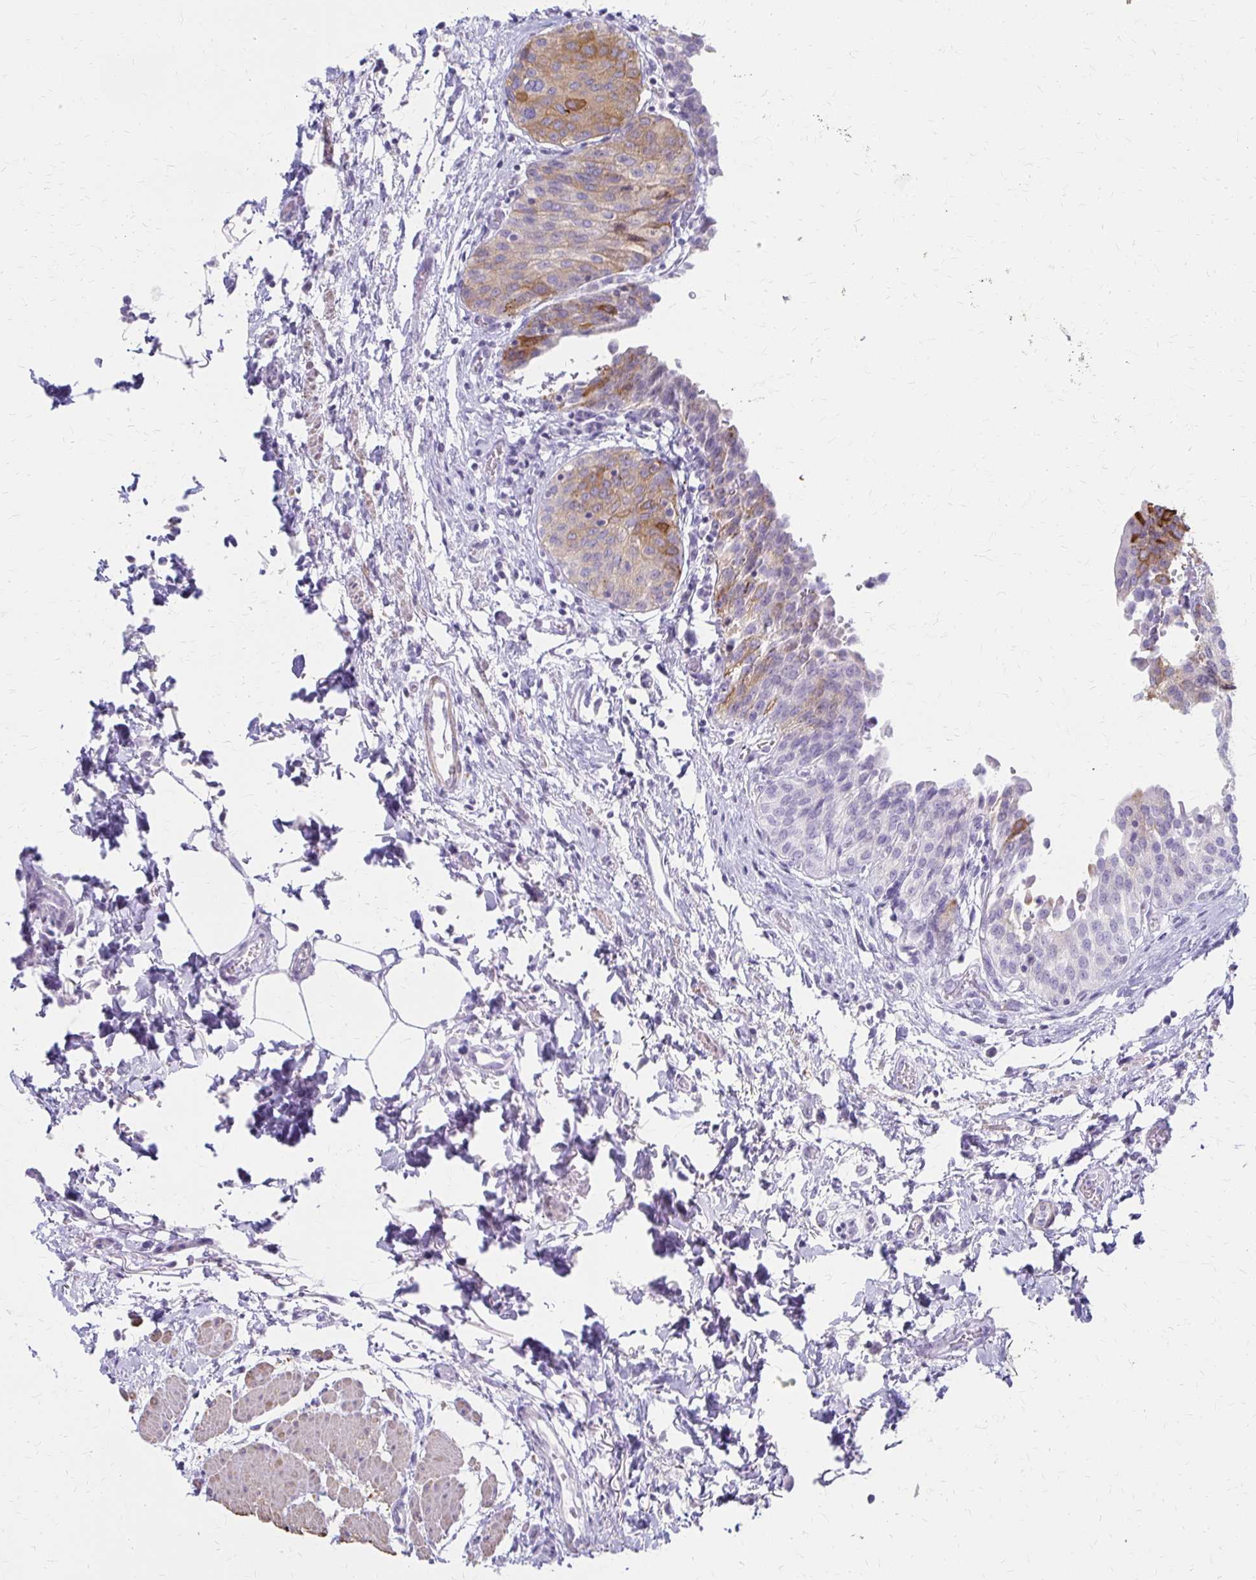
{"staining": {"intensity": "strong", "quantity": "<25%", "location": "cytoplasmic/membranous"}, "tissue": "urinary bladder", "cell_type": "Urothelial cells", "image_type": "normal", "snomed": [{"axis": "morphology", "description": "Normal tissue, NOS"}, {"axis": "topography", "description": "Urinary bladder"}], "caption": "Immunohistochemistry photomicrograph of unremarkable urinary bladder stained for a protein (brown), which displays medium levels of strong cytoplasmic/membranous expression in approximately <25% of urothelial cells.", "gene": "IVL", "patient": {"sex": "male", "age": 68}}